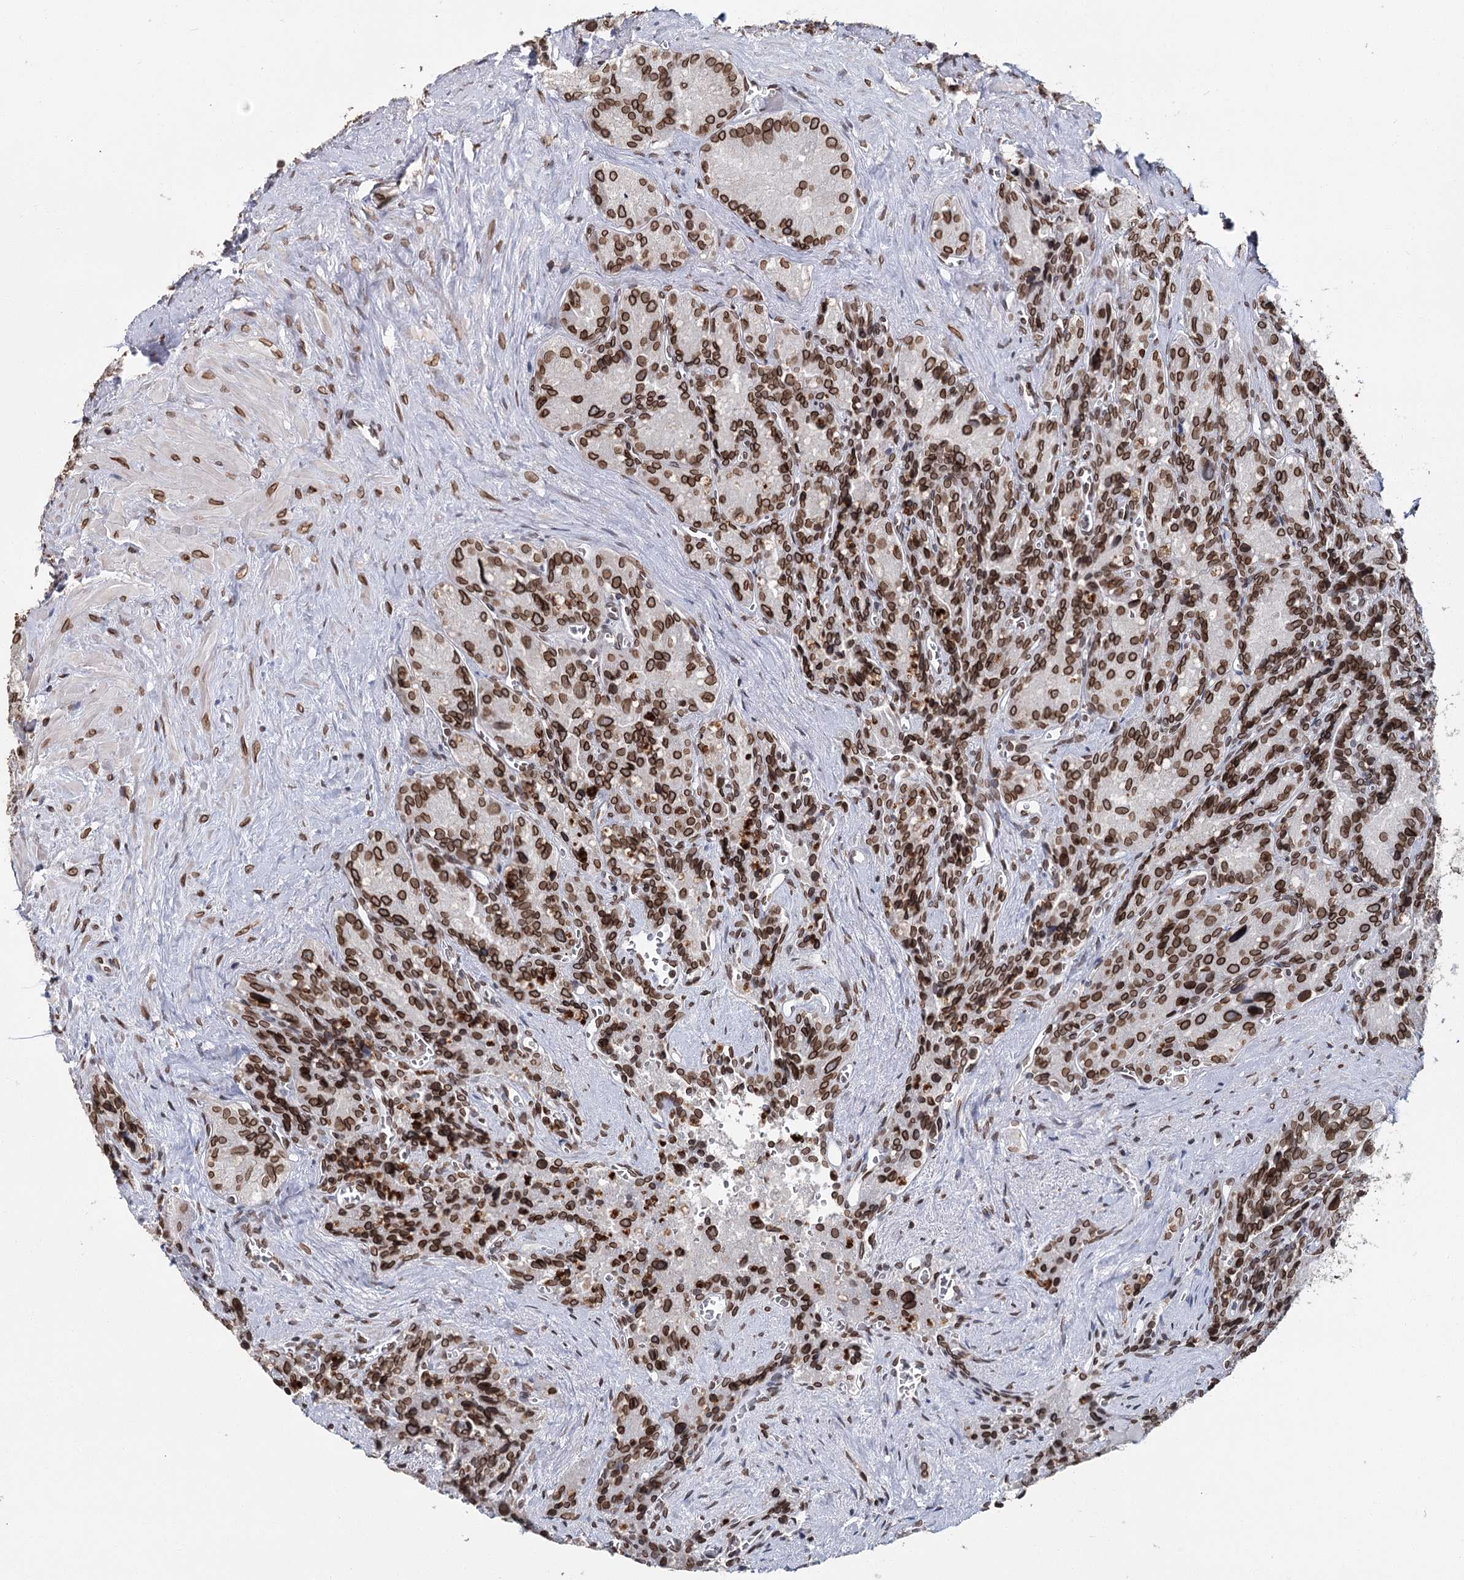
{"staining": {"intensity": "strong", "quantity": ">75%", "location": "cytoplasmic/membranous,nuclear"}, "tissue": "seminal vesicle", "cell_type": "Glandular cells", "image_type": "normal", "snomed": [{"axis": "morphology", "description": "Normal tissue, NOS"}, {"axis": "topography", "description": "Seminal veicle"}], "caption": "A brown stain highlights strong cytoplasmic/membranous,nuclear expression of a protein in glandular cells of benign seminal vesicle. Using DAB (brown) and hematoxylin (blue) stains, captured at high magnification using brightfield microscopy.", "gene": "KIAA0930", "patient": {"sex": "male", "age": 62}}